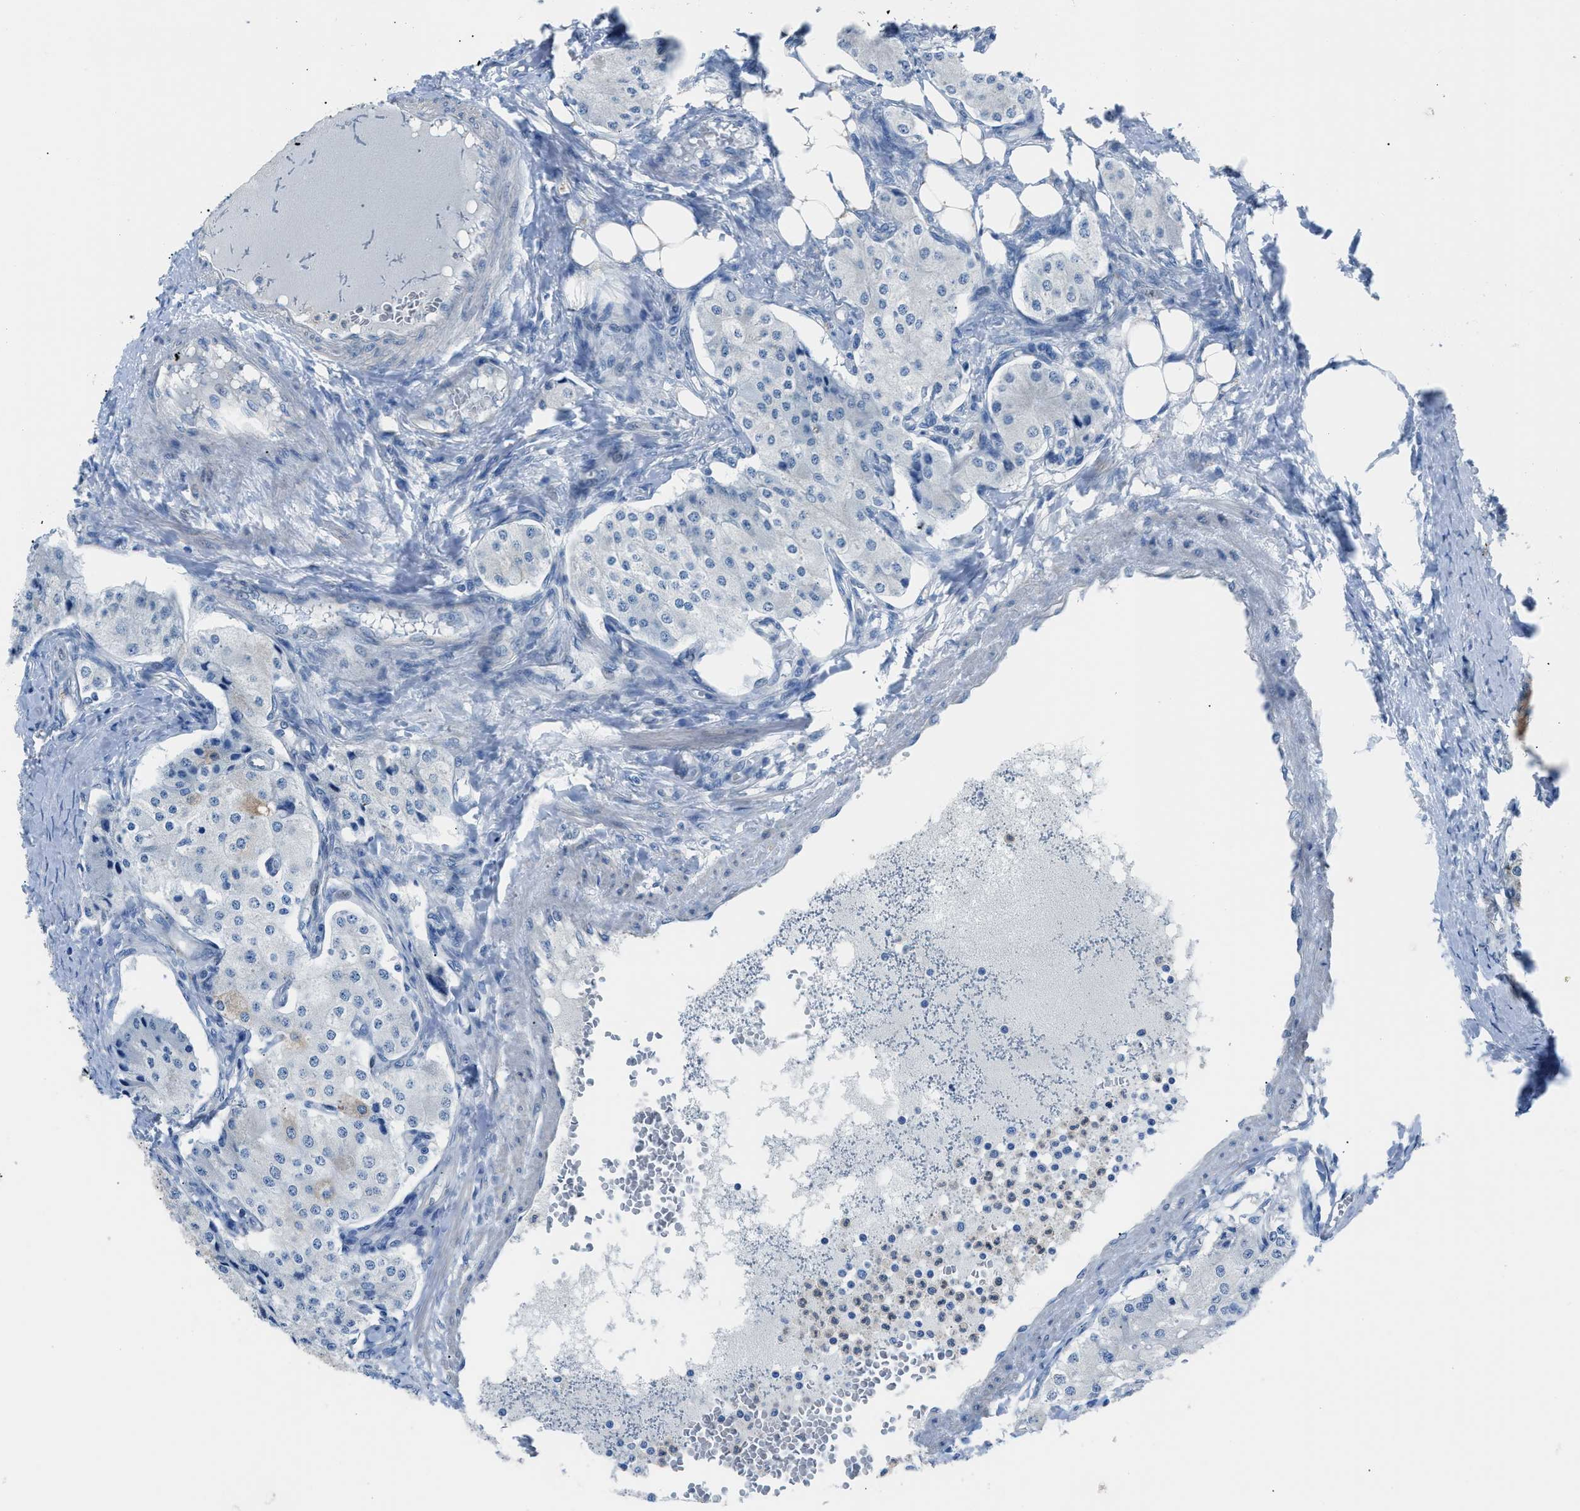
{"staining": {"intensity": "moderate", "quantity": "<25%", "location": "cytoplasmic/membranous"}, "tissue": "carcinoid", "cell_type": "Tumor cells", "image_type": "cancer", "snomed": [{"axis": "morphology", "description": "Carcinoid, malignant, NOS"}, {"axis": "topography", "description": "Colon"}], "caption": "Protein staining shows moderate cytoplasmic/membranous positivity in approximately <25% of tumor cells in carcinoid. (DAB IHC, brown staining for protein, blue staining for nuclei).", "gene": "ITPR1", "patient": {"sex": "female", "age": 52}}